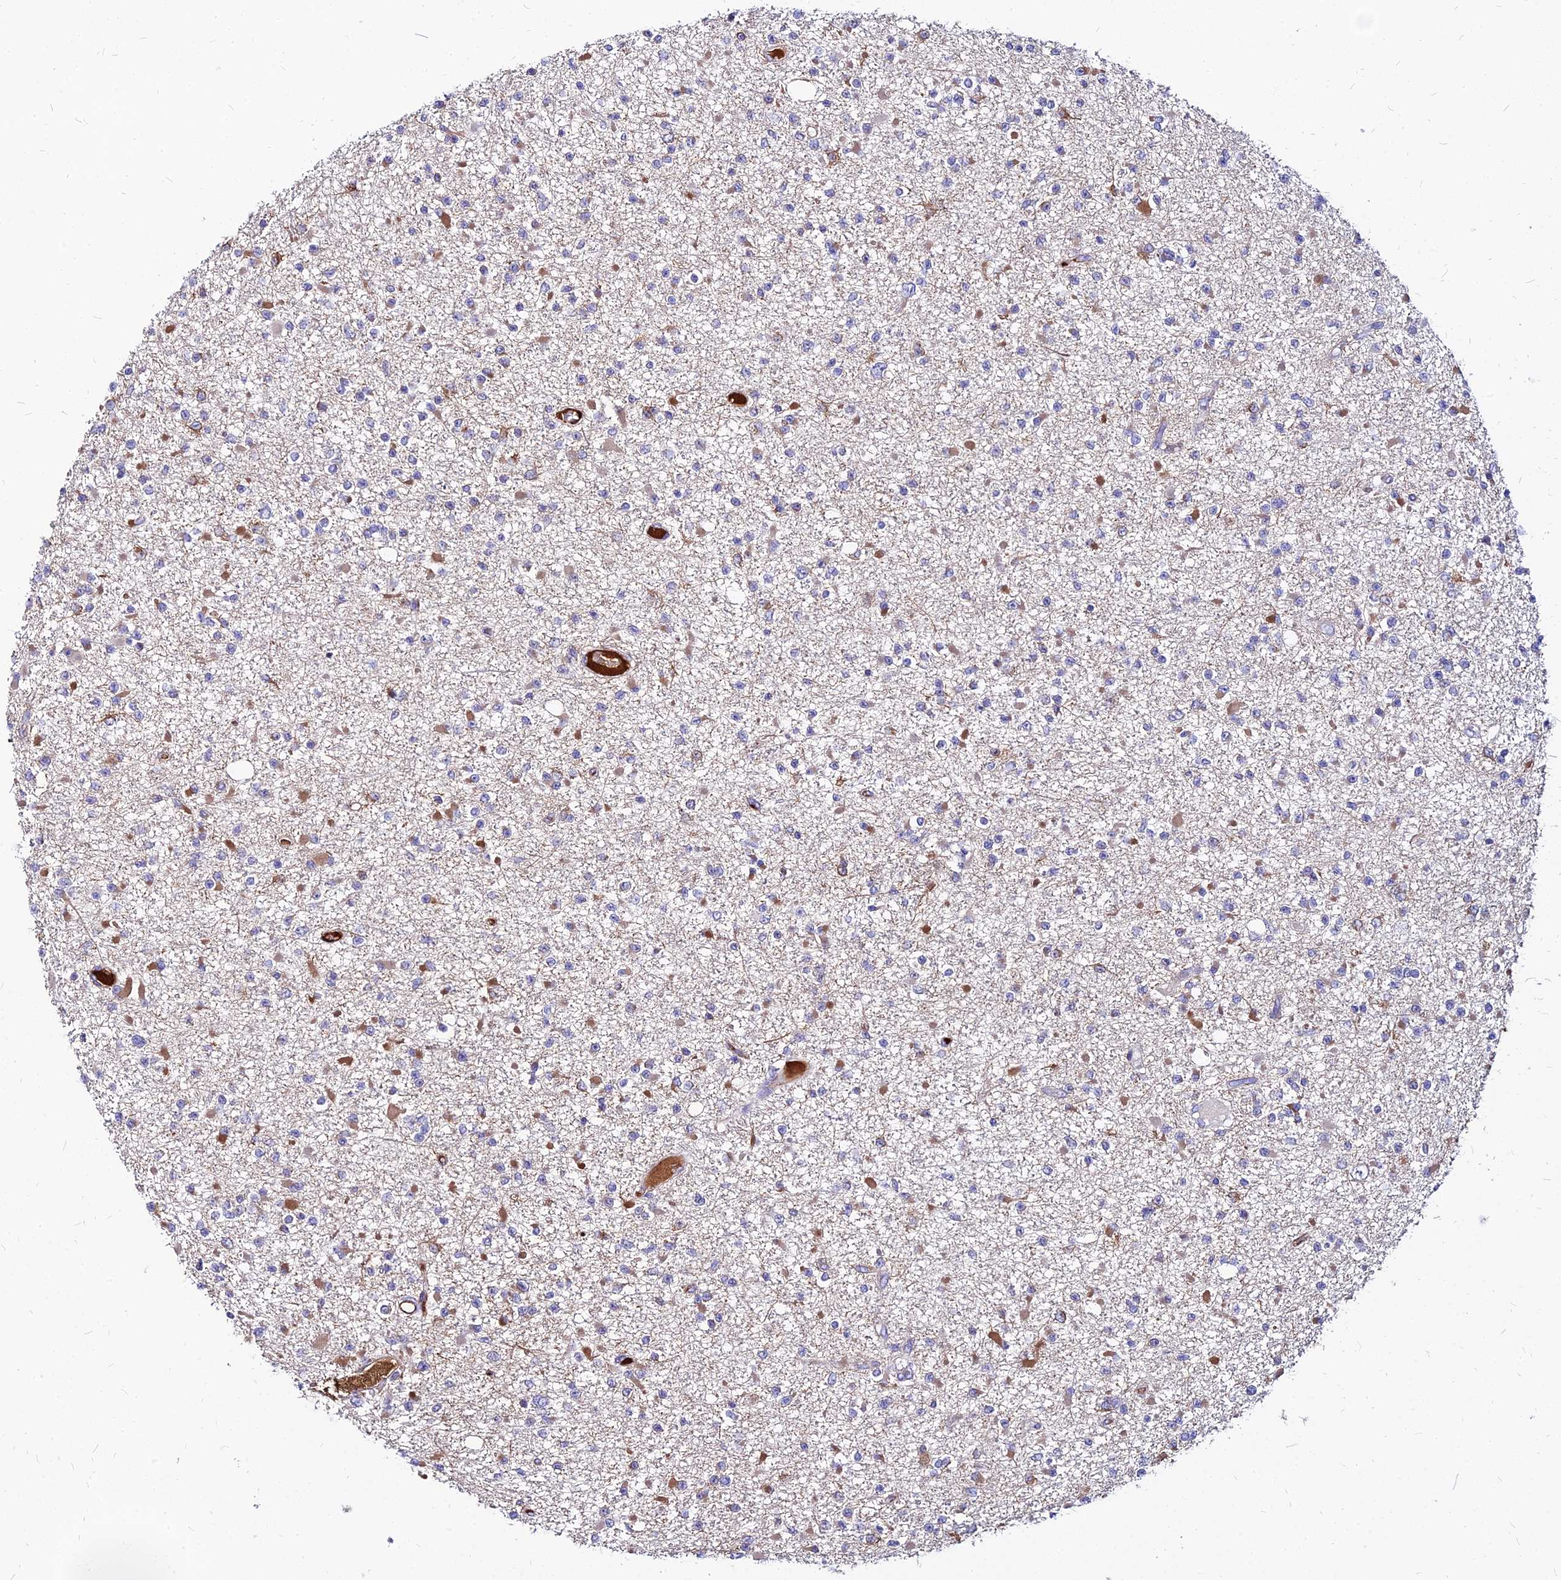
{"staining": {"intensity": "negative", "quantity": "none", "location": "none"}, "tissue": "glioma", "cell_type": "Tumor cells", "image_type": "cancer", "snomed": [{"axis": "morphology", "description": "Glioma, malignant, Low grade"}, {"axis": "topography", "description": "Brain"}], "caption": "Immunohistochemical staining of glioma displays no significant expression in tumor cells.", "gene": "ACSM6", "patient": {"sex": "female", "age": 22}}